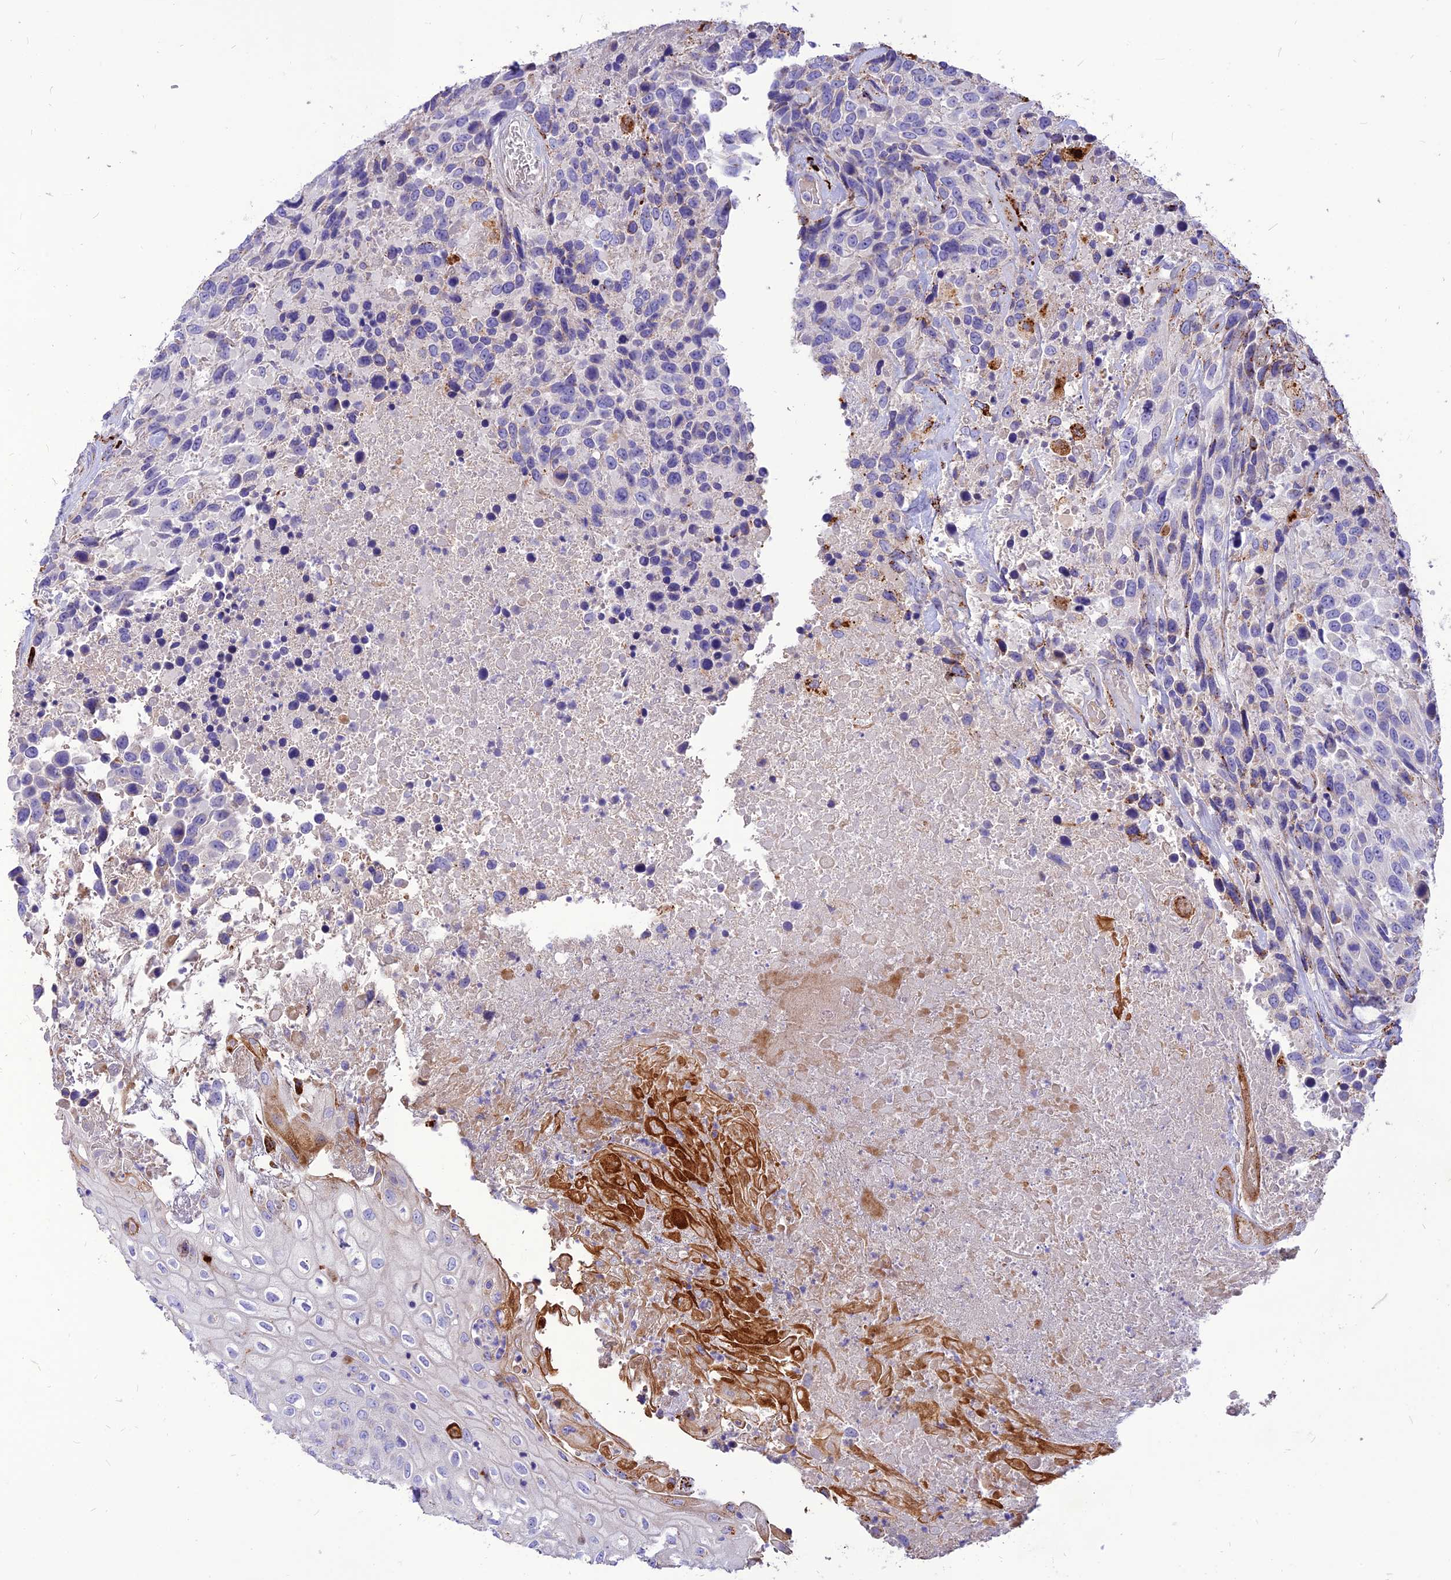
{"staining": {"intensity": "negative", "quantity": "none", "location": "none"}, "tissue": "urothelial cancer", "cell_type": "Tumor cells", "image_type": "cancer", "snomed": [{"axis": "morphology", "description": "Urothelial carcinoma, High grade"}, {"axis": "topography", "description": "Urinary bladder"}], "caption": "This is a histopathology image of immunohistochemistry staining of urothelial carcinoma (high-grade), which shows no positivity in tumor cells. (Brightfield microscopy of DAB immunohistochemistry (IHC) at high magnification).", "gene": "RIMOC1", "patient": {"sex": "female", "age": 70}}